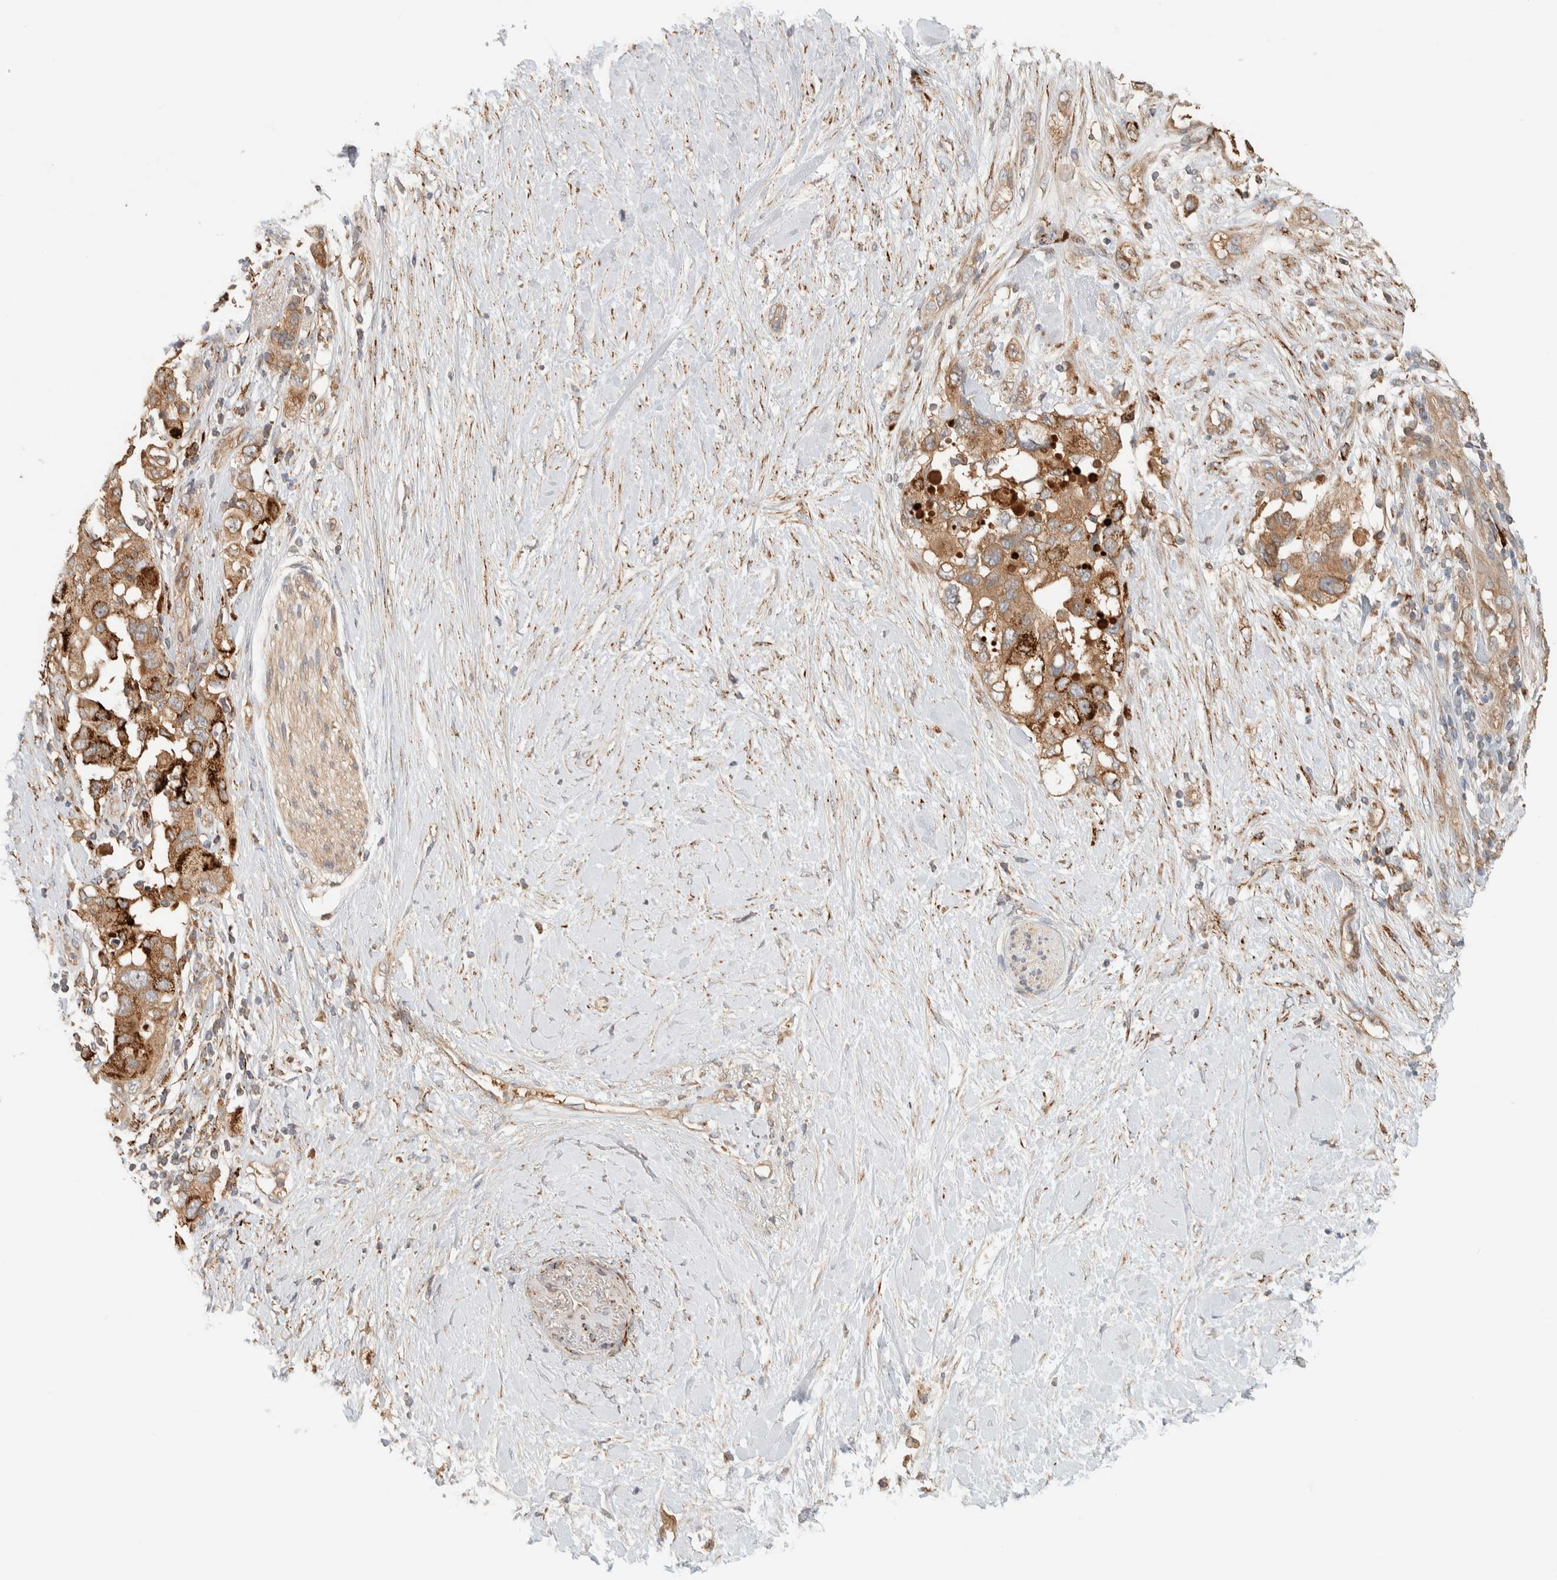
{"staining": {"intensity": "moderate", "quantity": ">75%", "location": "cytoplasmic/membranous"}, "tissue": "pancreatic cancer", "cell_type": "Tumor cells", "image_type": "cancer", "snomed": [{"axis": "morphology", "description": "Adenocarcinoma, NOS"}, {"axis": "topography", "description": "Pancreas"}], "caption": "Brown immunohistochemical staining in pancreatic cancer (adenocarcinoma) demonstrates moderate cytoplasmic/membranous staining in approximately >75% of tumor cells.", "gene": "FAM167A", "patient": {"sex": "female", "age": 56}}